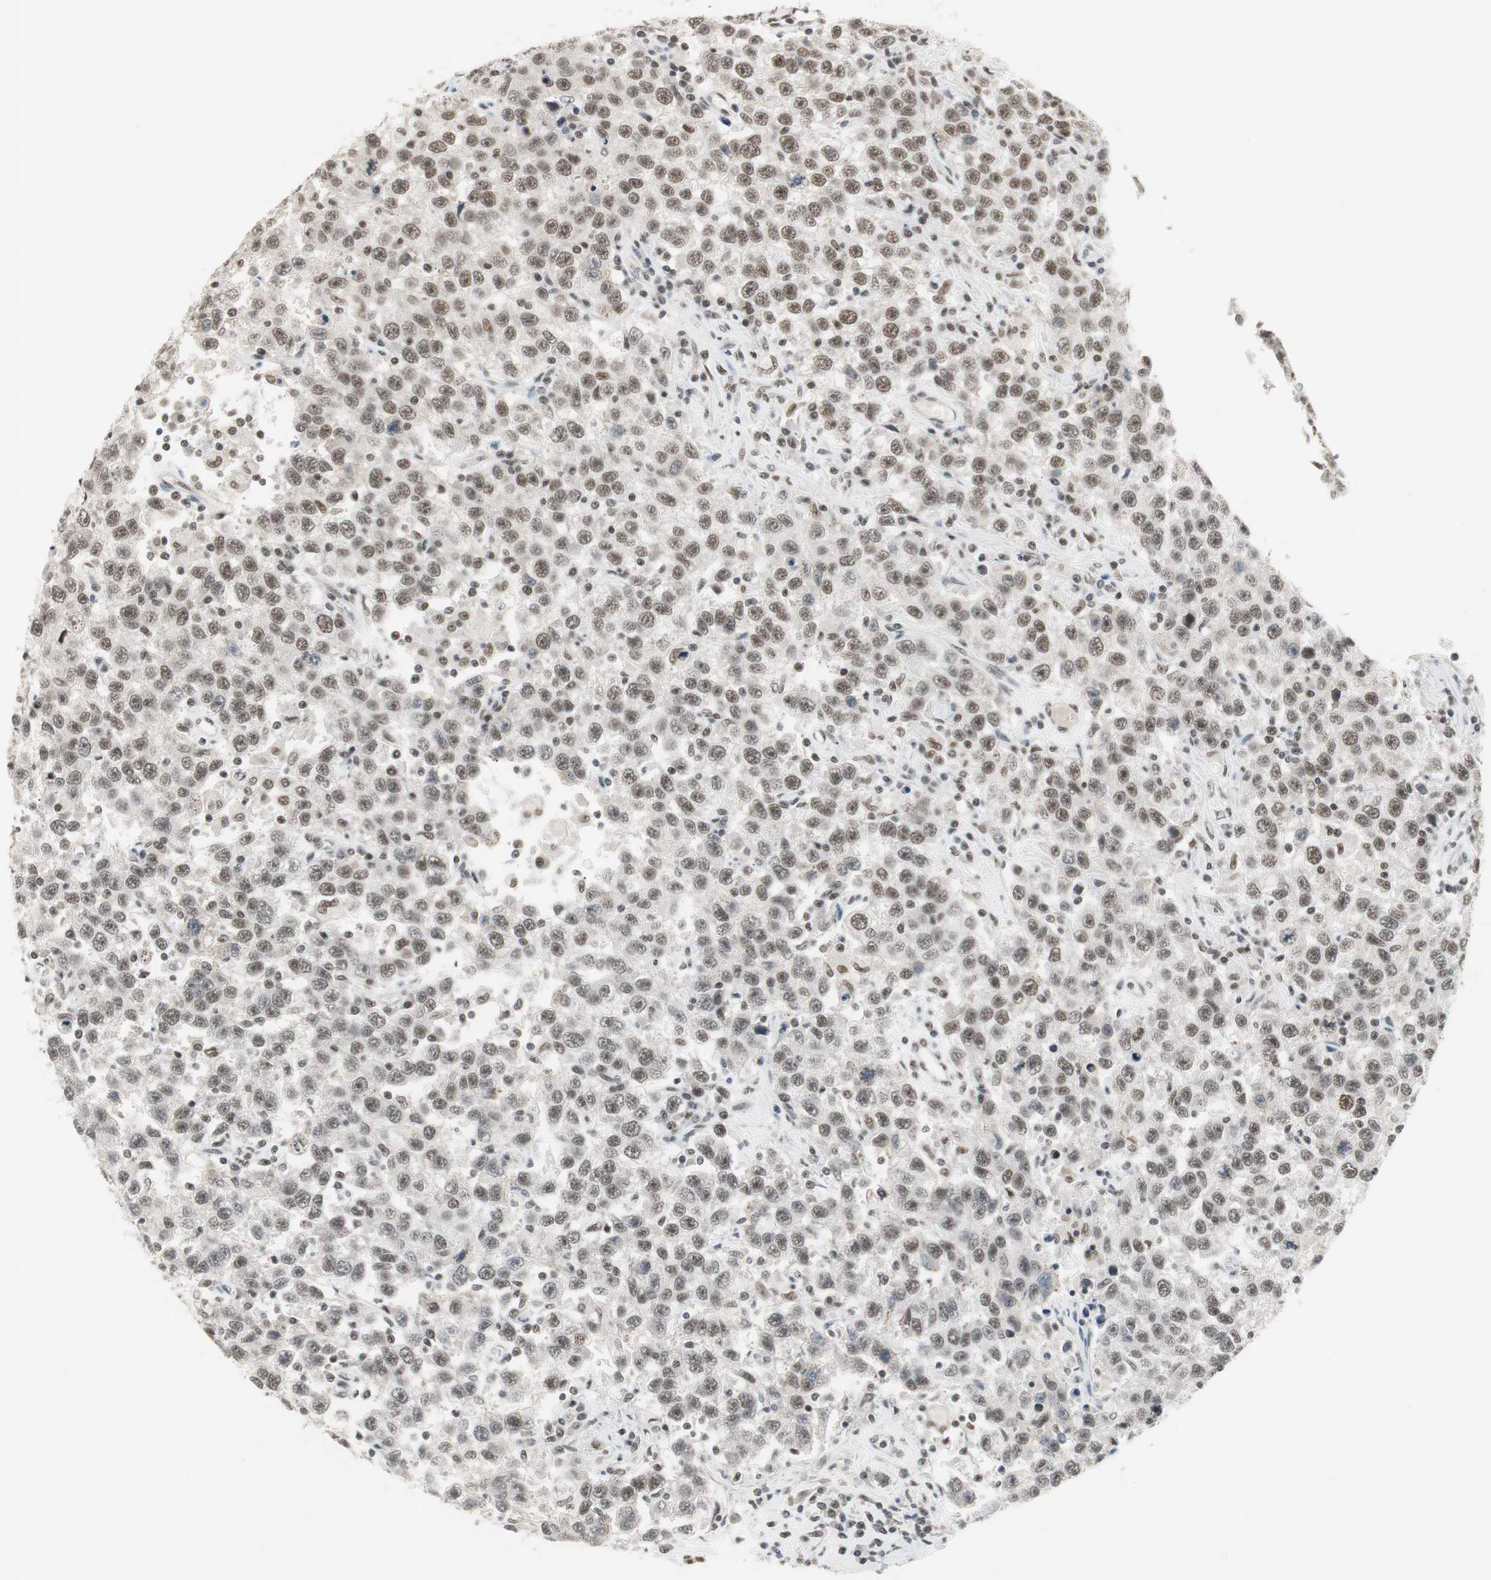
{"staining": {"intensity": "moderate", "quantity": ">75%", "location": "nuclear"}, "tissue": "testis cancer", "cell_type": "Tumor cells", "image_type": "cancer", "snomed": [{"axis": "morphology", "description": "Seminoma, NOS"}, {"axis": "topography", "description": "Testis"}], "caption": "Testis cancer (seminoma) was stained to show a protein in brown. There is medium levels of moderate nuclear expression in approximately >75% of tumor cells. Nuclei are stained in blue.", "gene": "RTF1", "patient": {"sex": "male", "age": 41}}